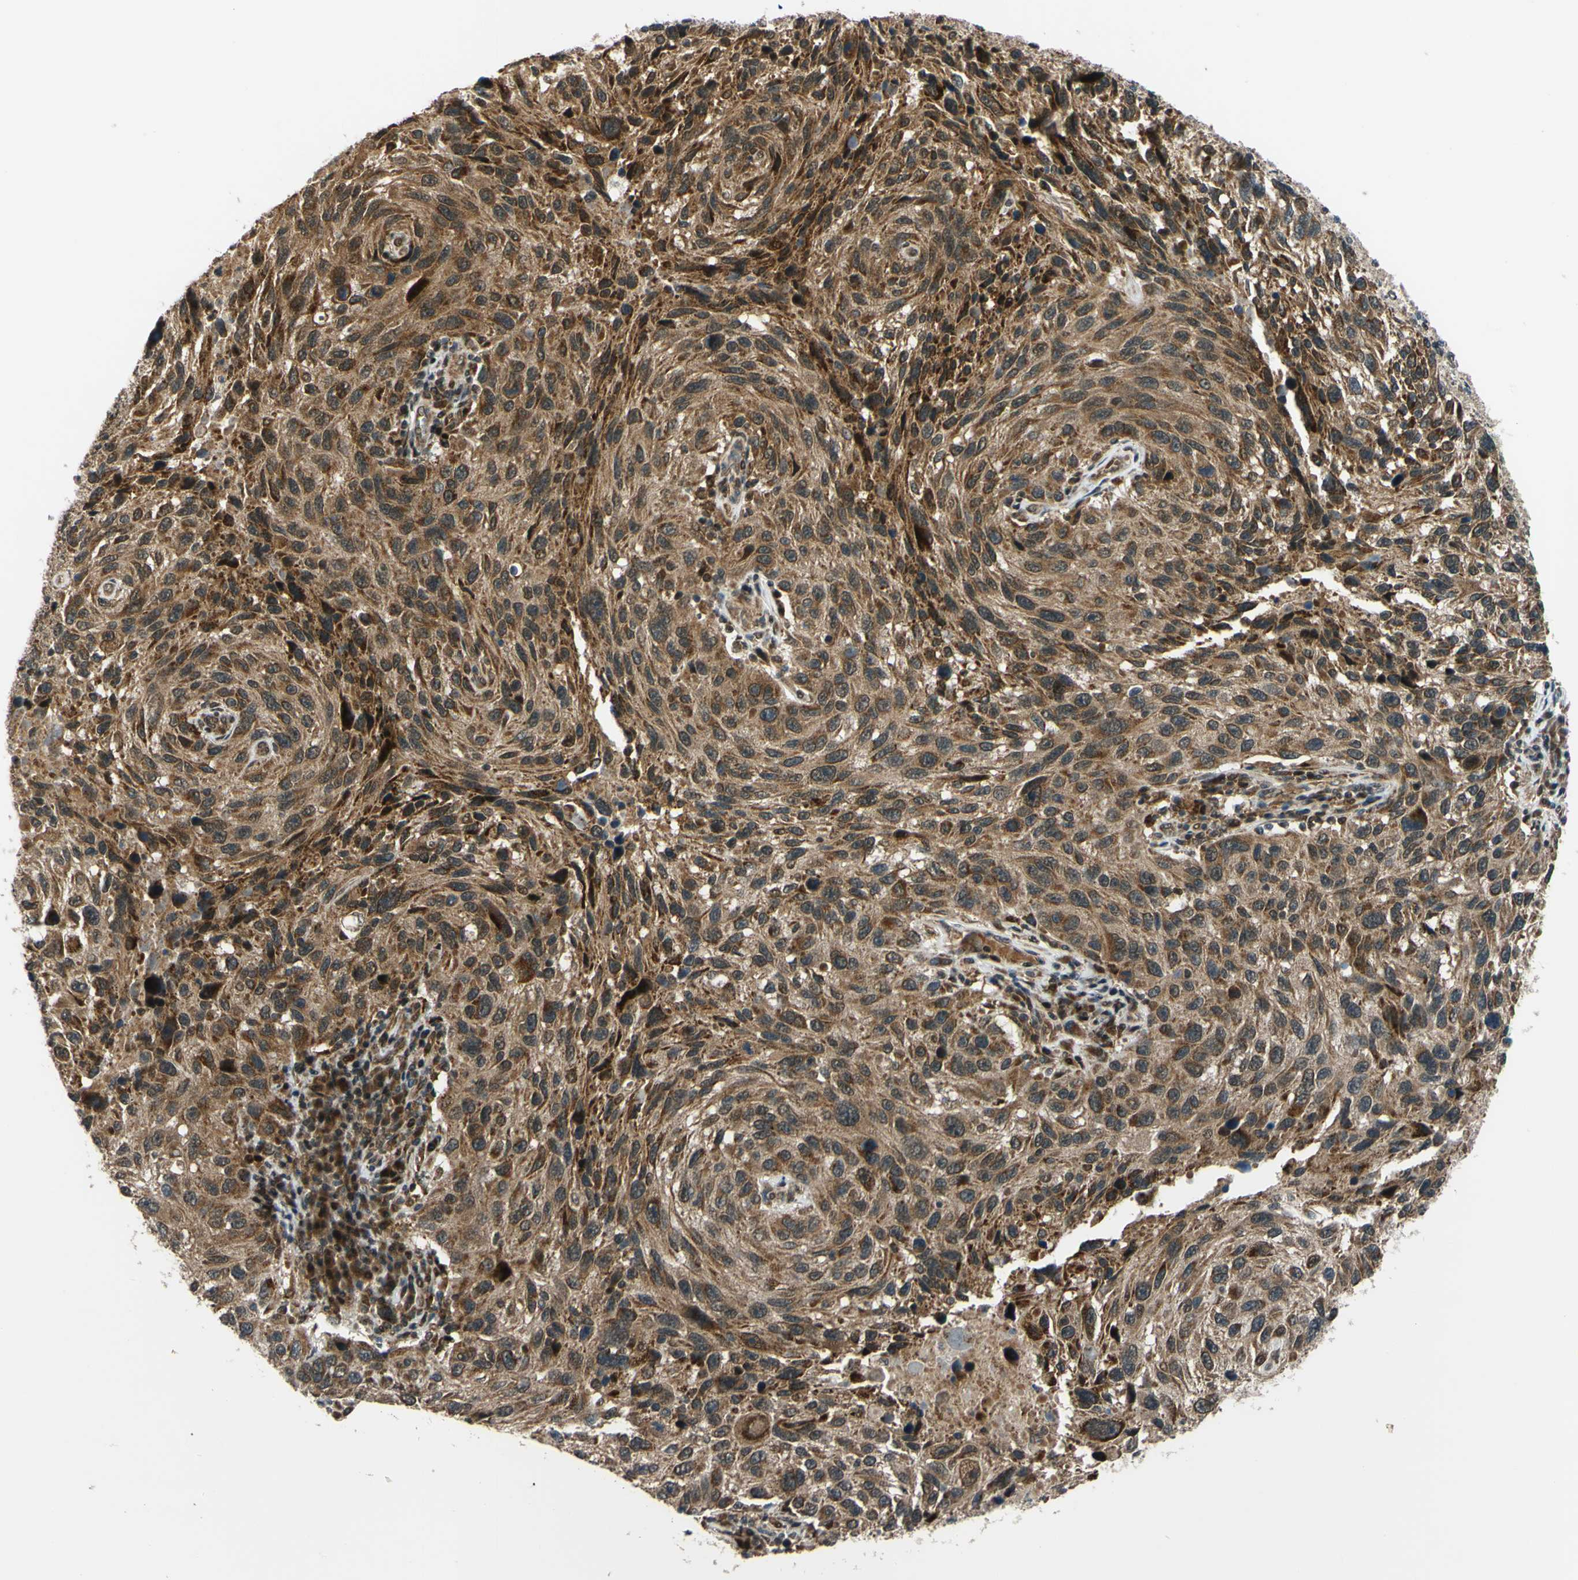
{"staining": {"intensity": "moderate", "quantity": ">75%", "location": "cytoplasmic/membranous"}, "tissue": "melanoma", "cell_type": "Tumor cells", "image_type": "cancer", "snomed": [{"axis": "morphology", "description": "Malignant melanoma, NOS"}, {"axis": "topography", "description": "Skin"}], "caption": "IHC staining of malignant melanoma, which demonstrates medium levels of moderate cytoplasmic/membranous staining in approximately >75% of tumor cells indicating moderate cytoplasmic/membranous protein expression. The staining was performed using DAB (3,3'-diaminobenzidine) (brown) for protein detection and nuclei were counterstained in hematoxylin (blue).", "gene": "ABCC8", "patient": {"sex": "male", "age": 53}}